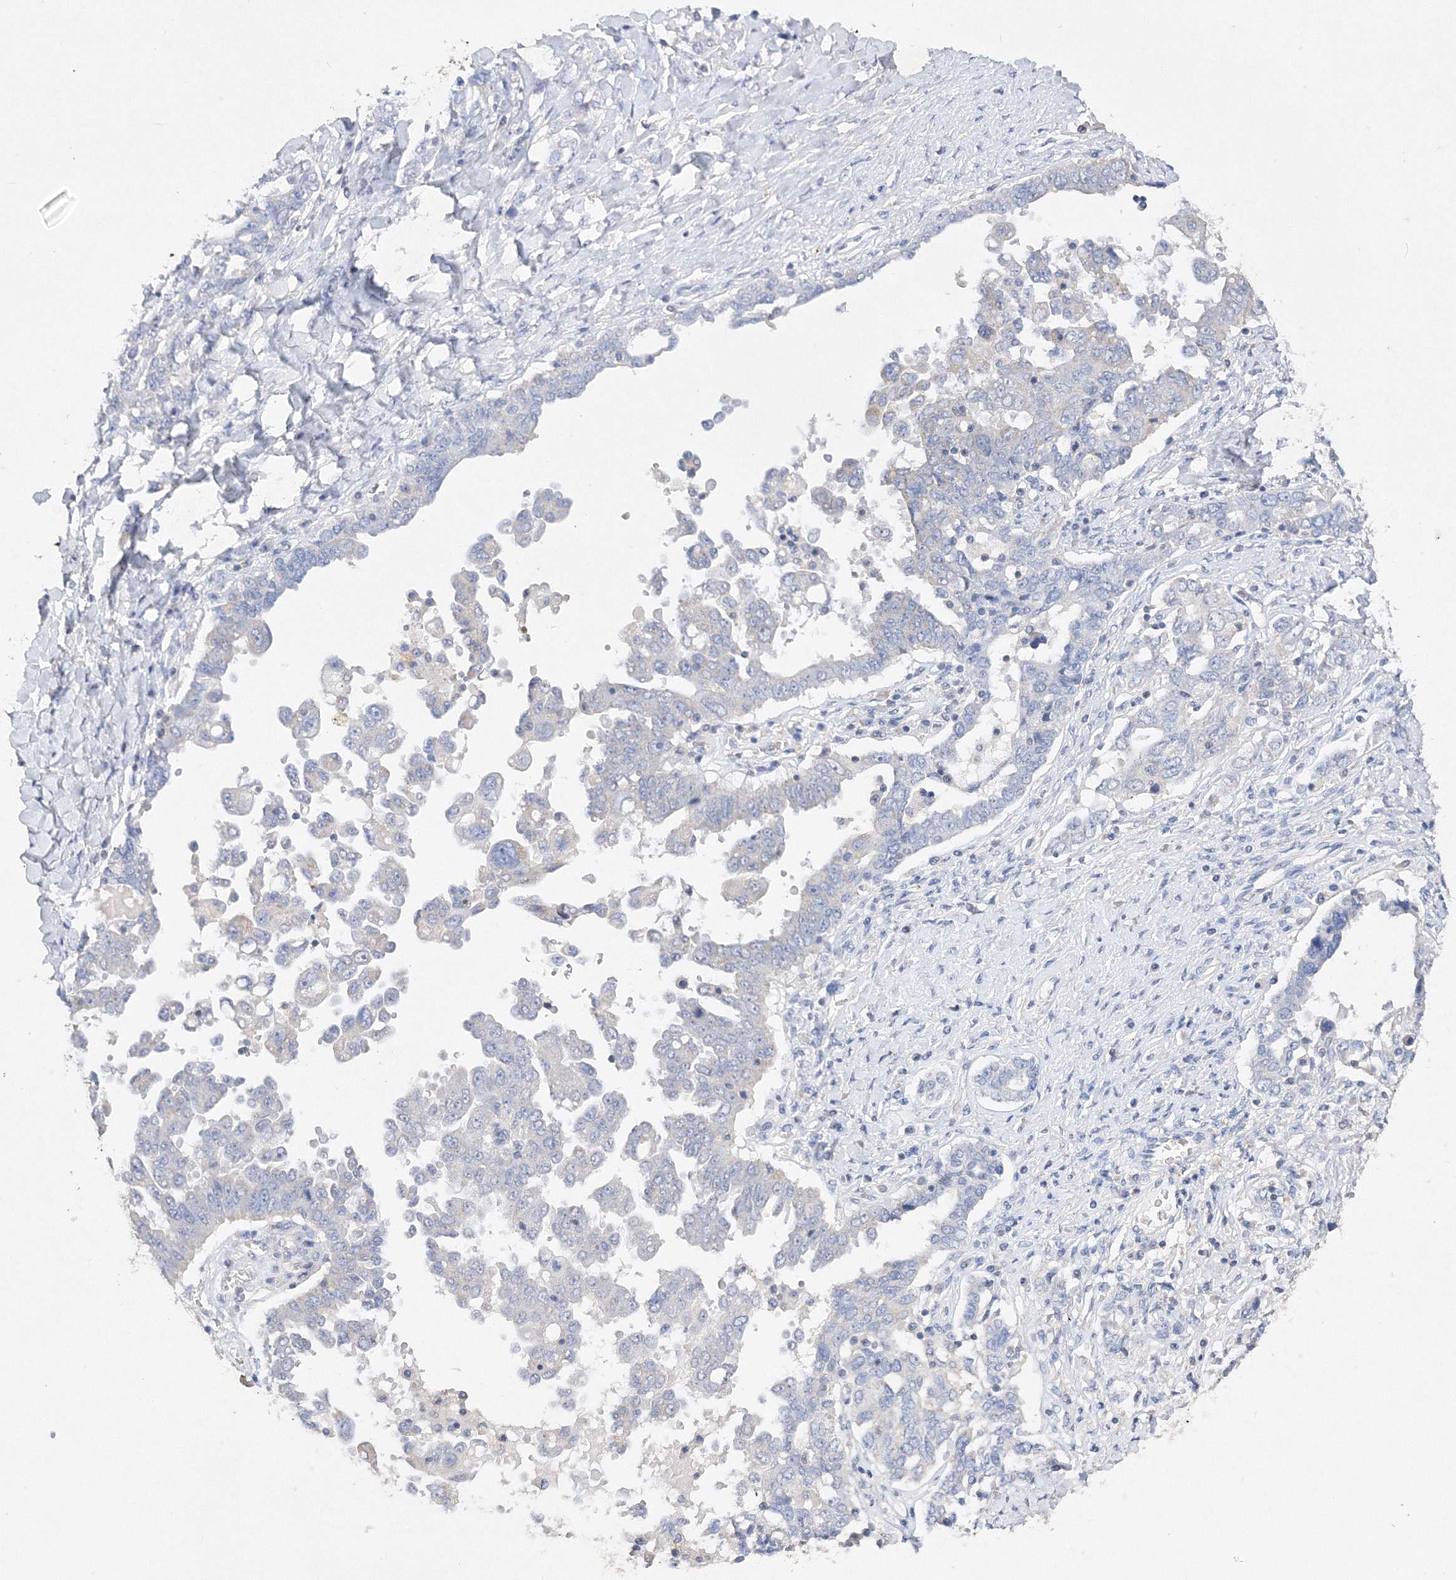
{"staining": {"intensity": "negative", "quantity": "none", "location": "none"}, "tissue": "ovarian cancer", "cell_type": "Tumor cells", "image_type": "cancer", "snomed": [{"axis": "morphology", "description": "Carcinoma, endometroid"}, {"axis": "topography", "description": "Ovary"}], "caption": "IHC photomicrograph of ovarian cancer (endometroid carcinoma) stained for a protein (brown), which reveals no staining in tumor cells.", "gene": "GLS", "patient": {"sex": "female", "age": 62}}